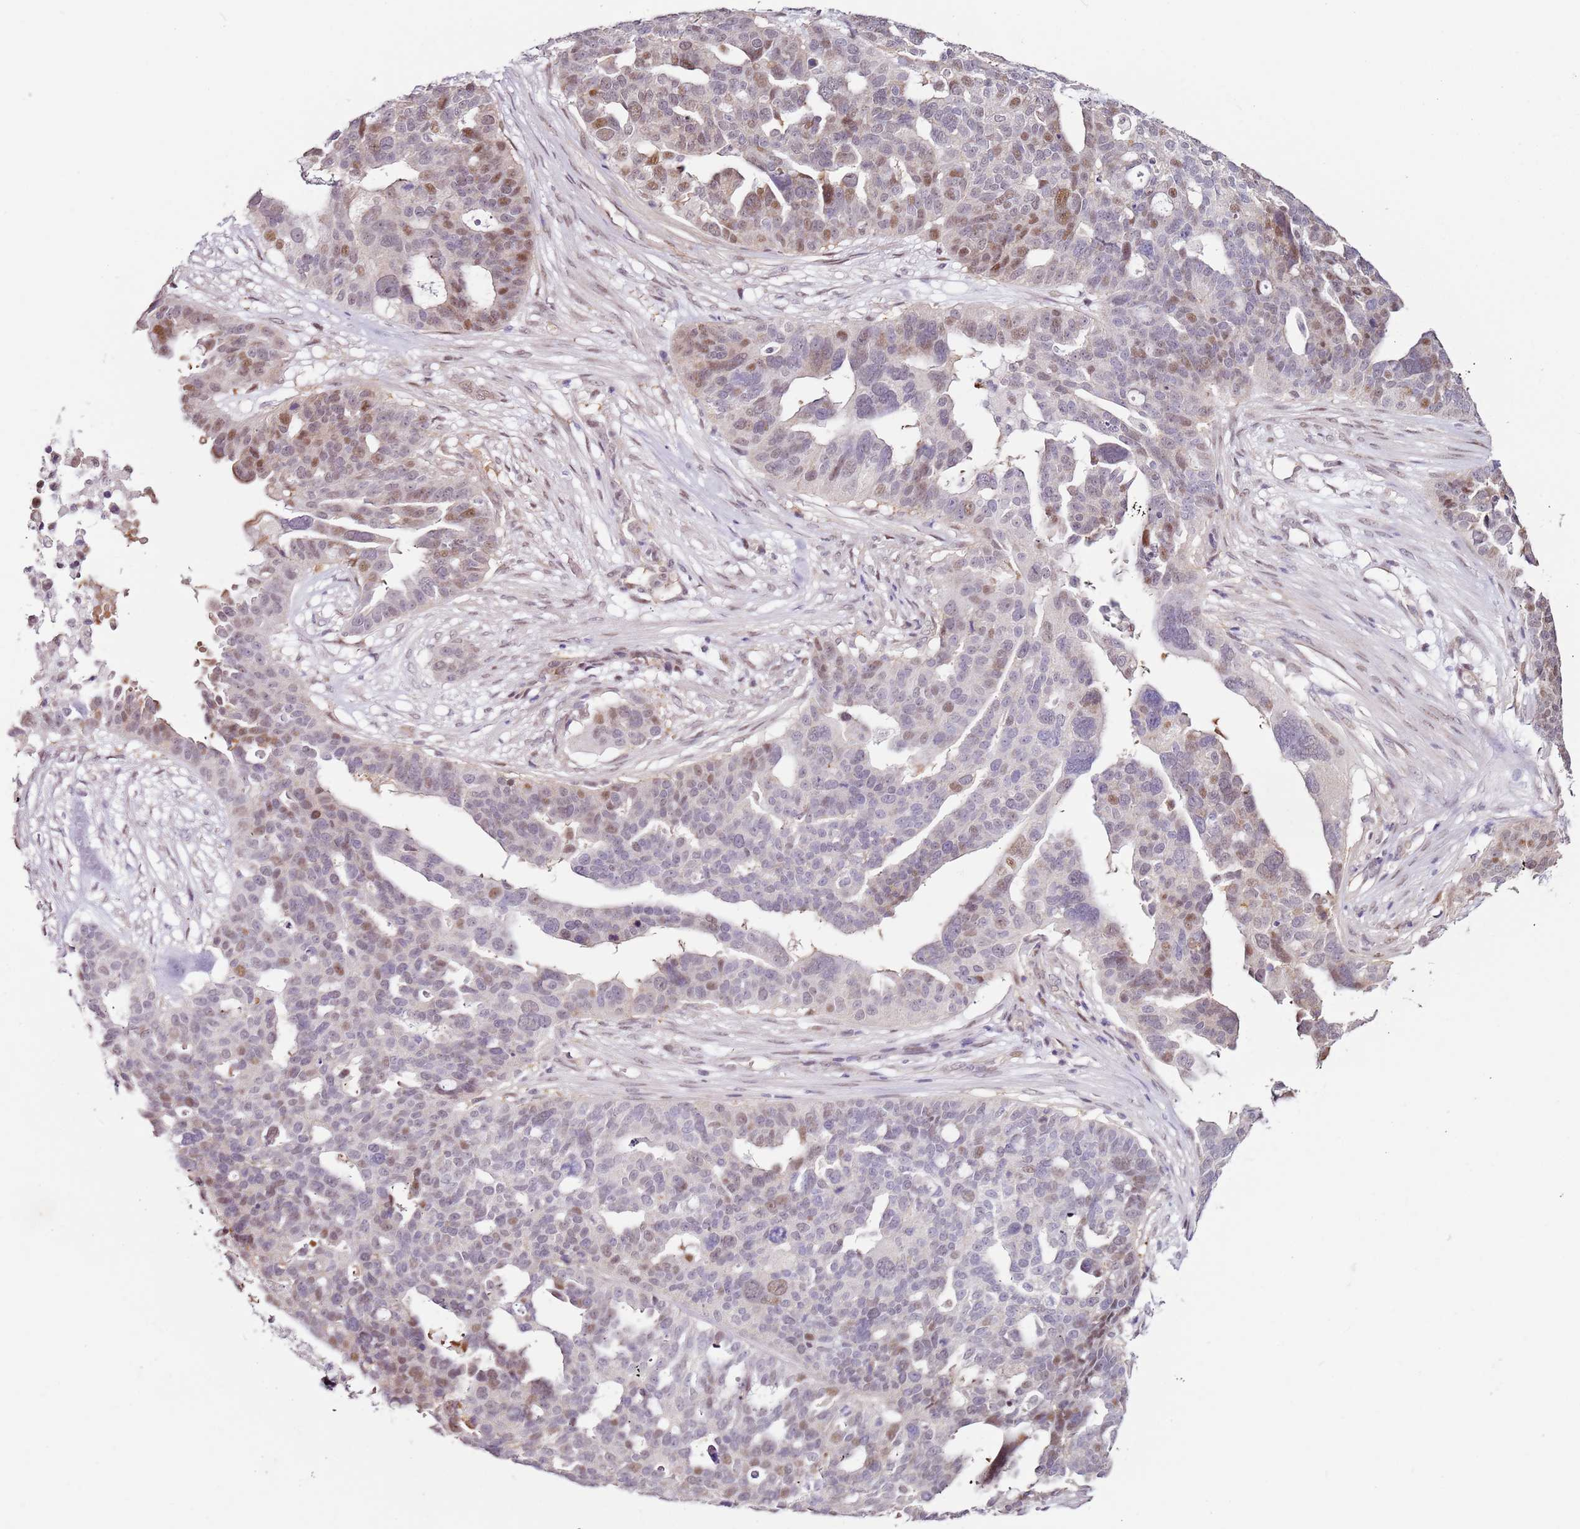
{"staining": {"intensity": "moderate", "quantity": "<25%", "location": "nuclear"}, "tissue": "ovarian cancer", "cell_type": "Tumor cells", "image_type": "cancer", "snomed": [{"axis": "morphology", "description": "Cystadenocarcinoma, serous, NOS"}, {"axis": "topography", "description": "Ovary"}], "caption": "Serous cystadenocarcinoma (ovarian) stained with immunohistochemistry demonstrates moderate nuclear positivity in about <25% of tumor cells.", "gene": "PSMD4", "patient": {"sex": "female", "age": 59}}